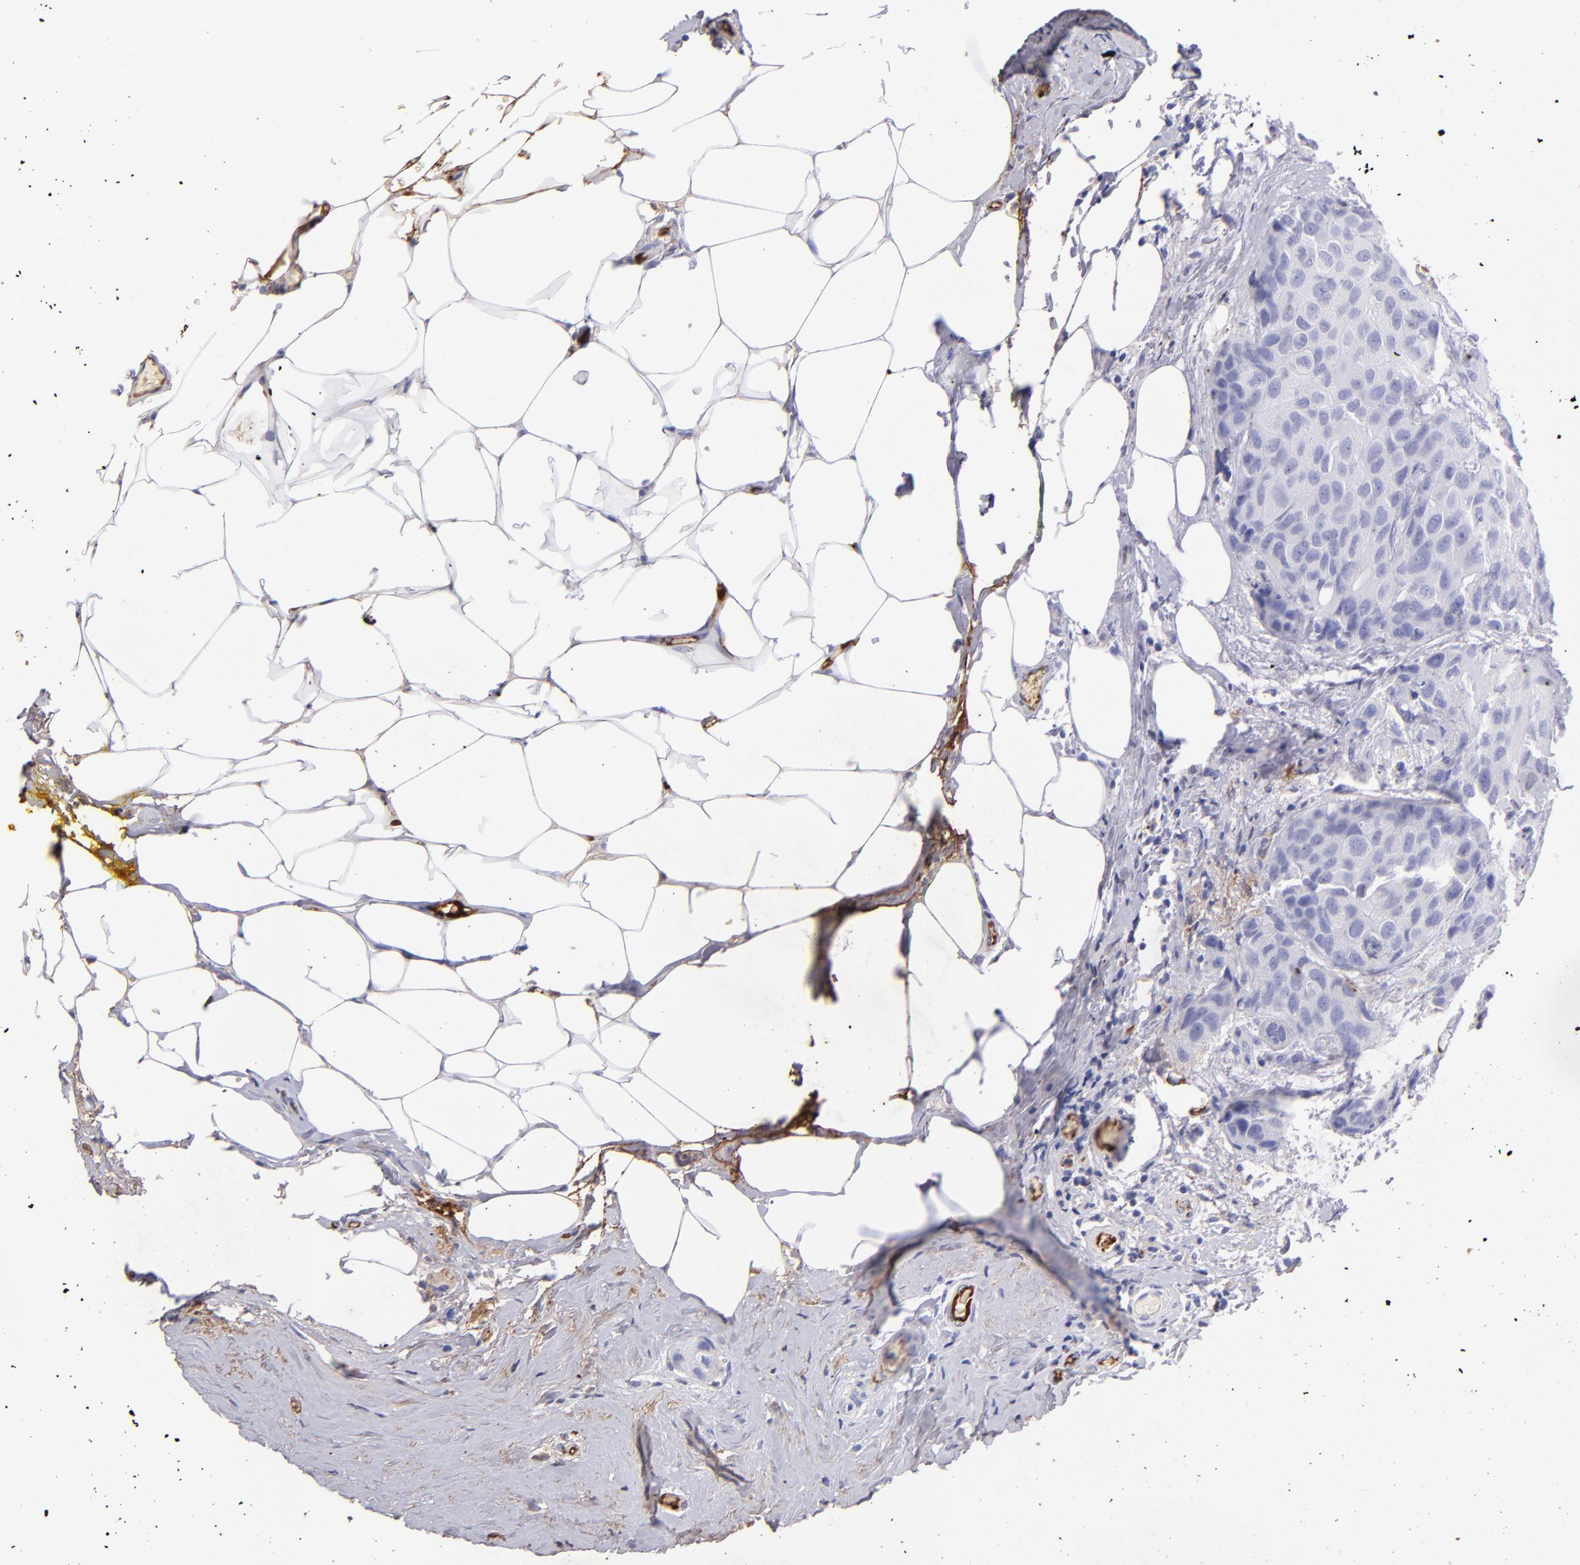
{"staining": {"intensity": "negative", "quantity": "none", "location": "none"}, "tissue": "breast cancer", "cell_type": "Tumor cells", "image_type": "cancer", "snomed": [{"axis": "morphology", "description": "Duct carcinoma"}, {"axis": "topography", "description": "Breast"}], "caption": "A high-resolution photomicrograph shows immunohistochemistry (IHC) staining of breast cancer (infiltrating ductal carcinoma), which shows no significant positivity in tumor cells.", "gene": "FGB", "patient": {"sex": "female", "age": 68}}